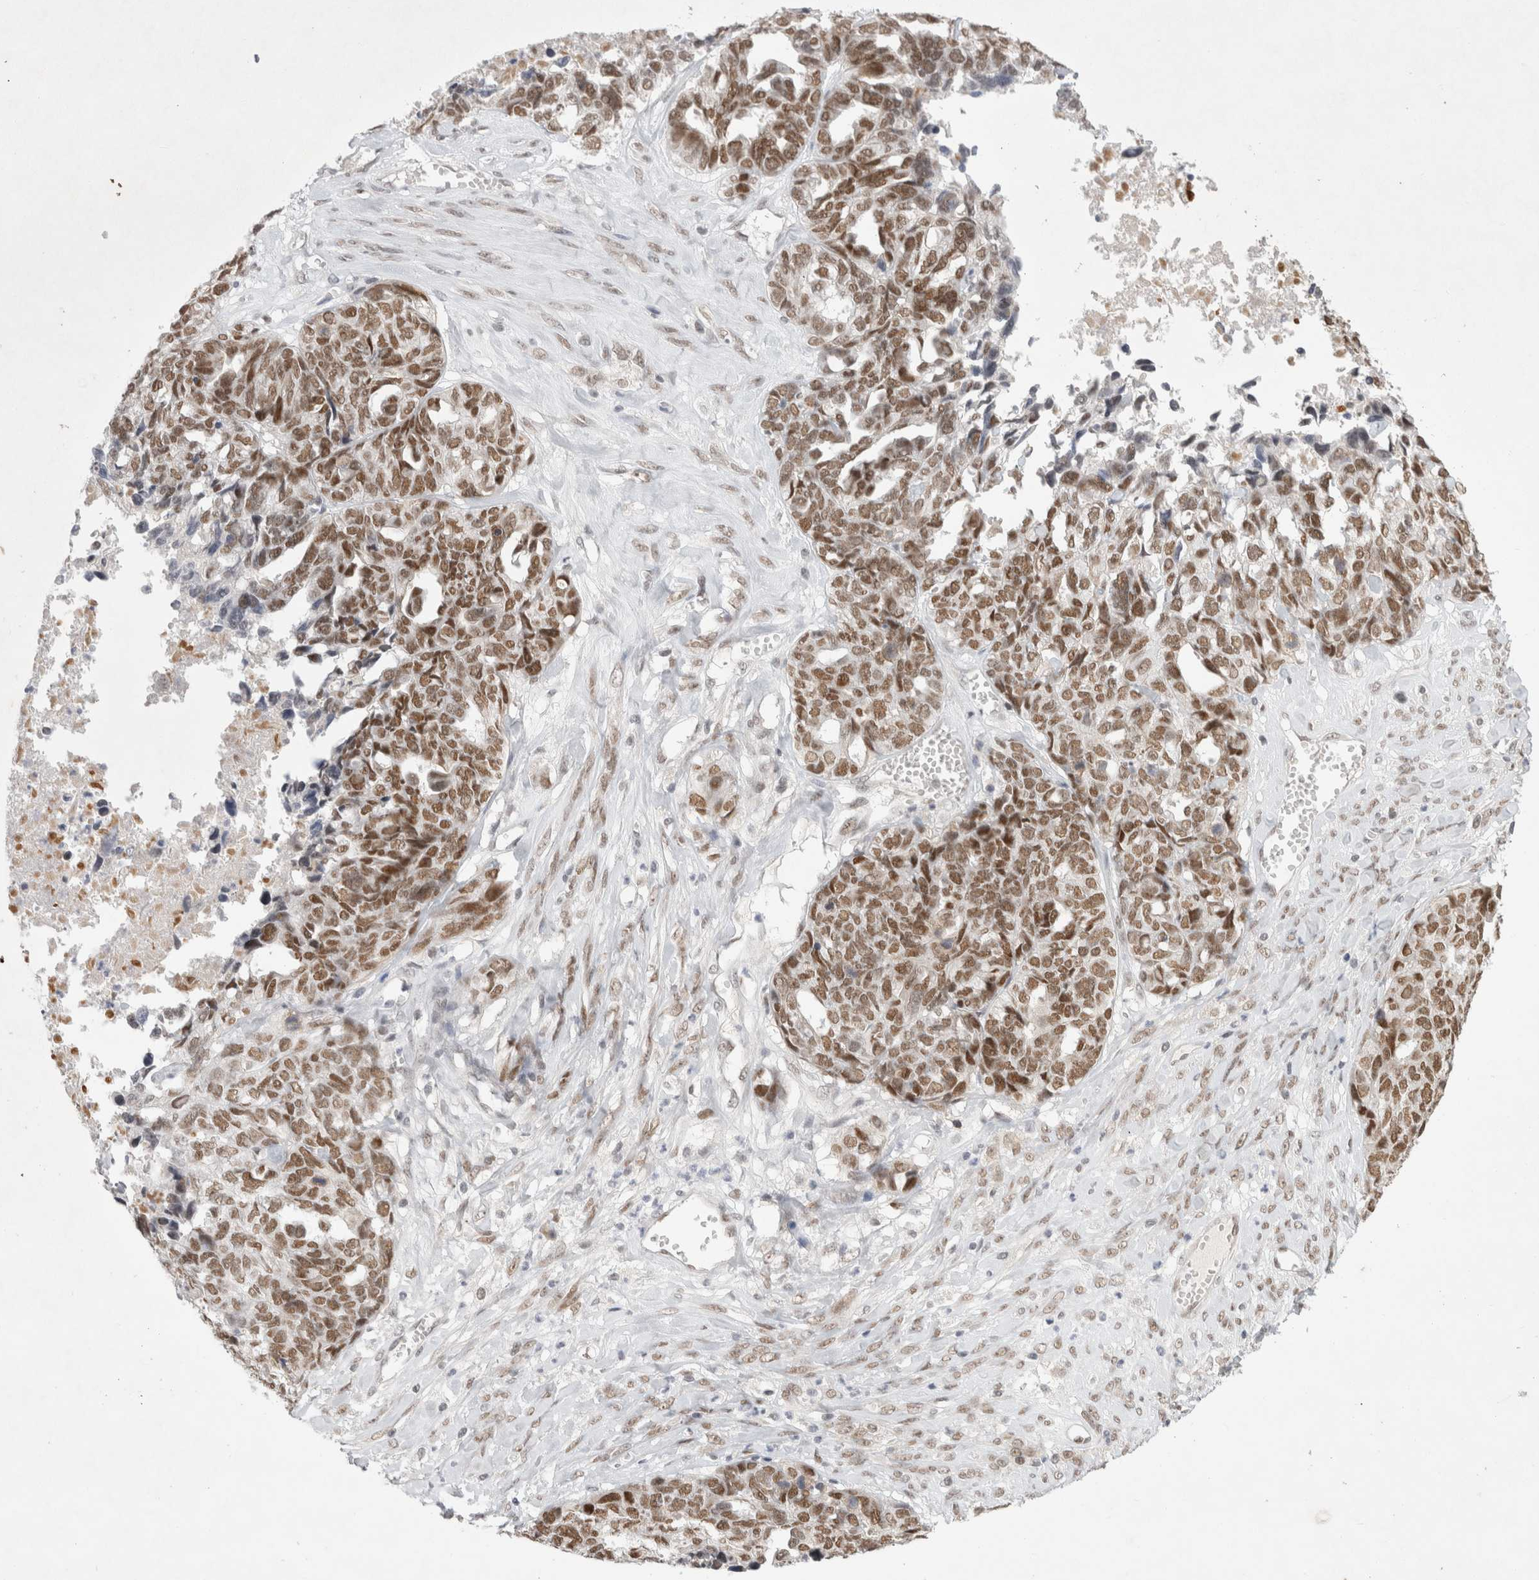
{"staining": {"intensity": "moderate", "quantity": ">75%", "location": "nuclear"}, "tissue": "ovarian cancer", "cell_type": "Tumor cells", "image_type": "cancer", "snomed": [{"axis": "morphology", "description": "Cystadenocarcinoma, serous, NOS"}, {"axis": "topography", "description": "Ovary"}], "caption": "High-magnification brightfield microscopy of ovarian serous cystadenocarcinoma stained with DAB (brown) and counterstained with hematoxylin (blue). tumor cells exhibit moderate nuclear staining is seen in about>75% of cells.", "gene": "RECQL4", "patient": {"sex": "female", "age": 79}}